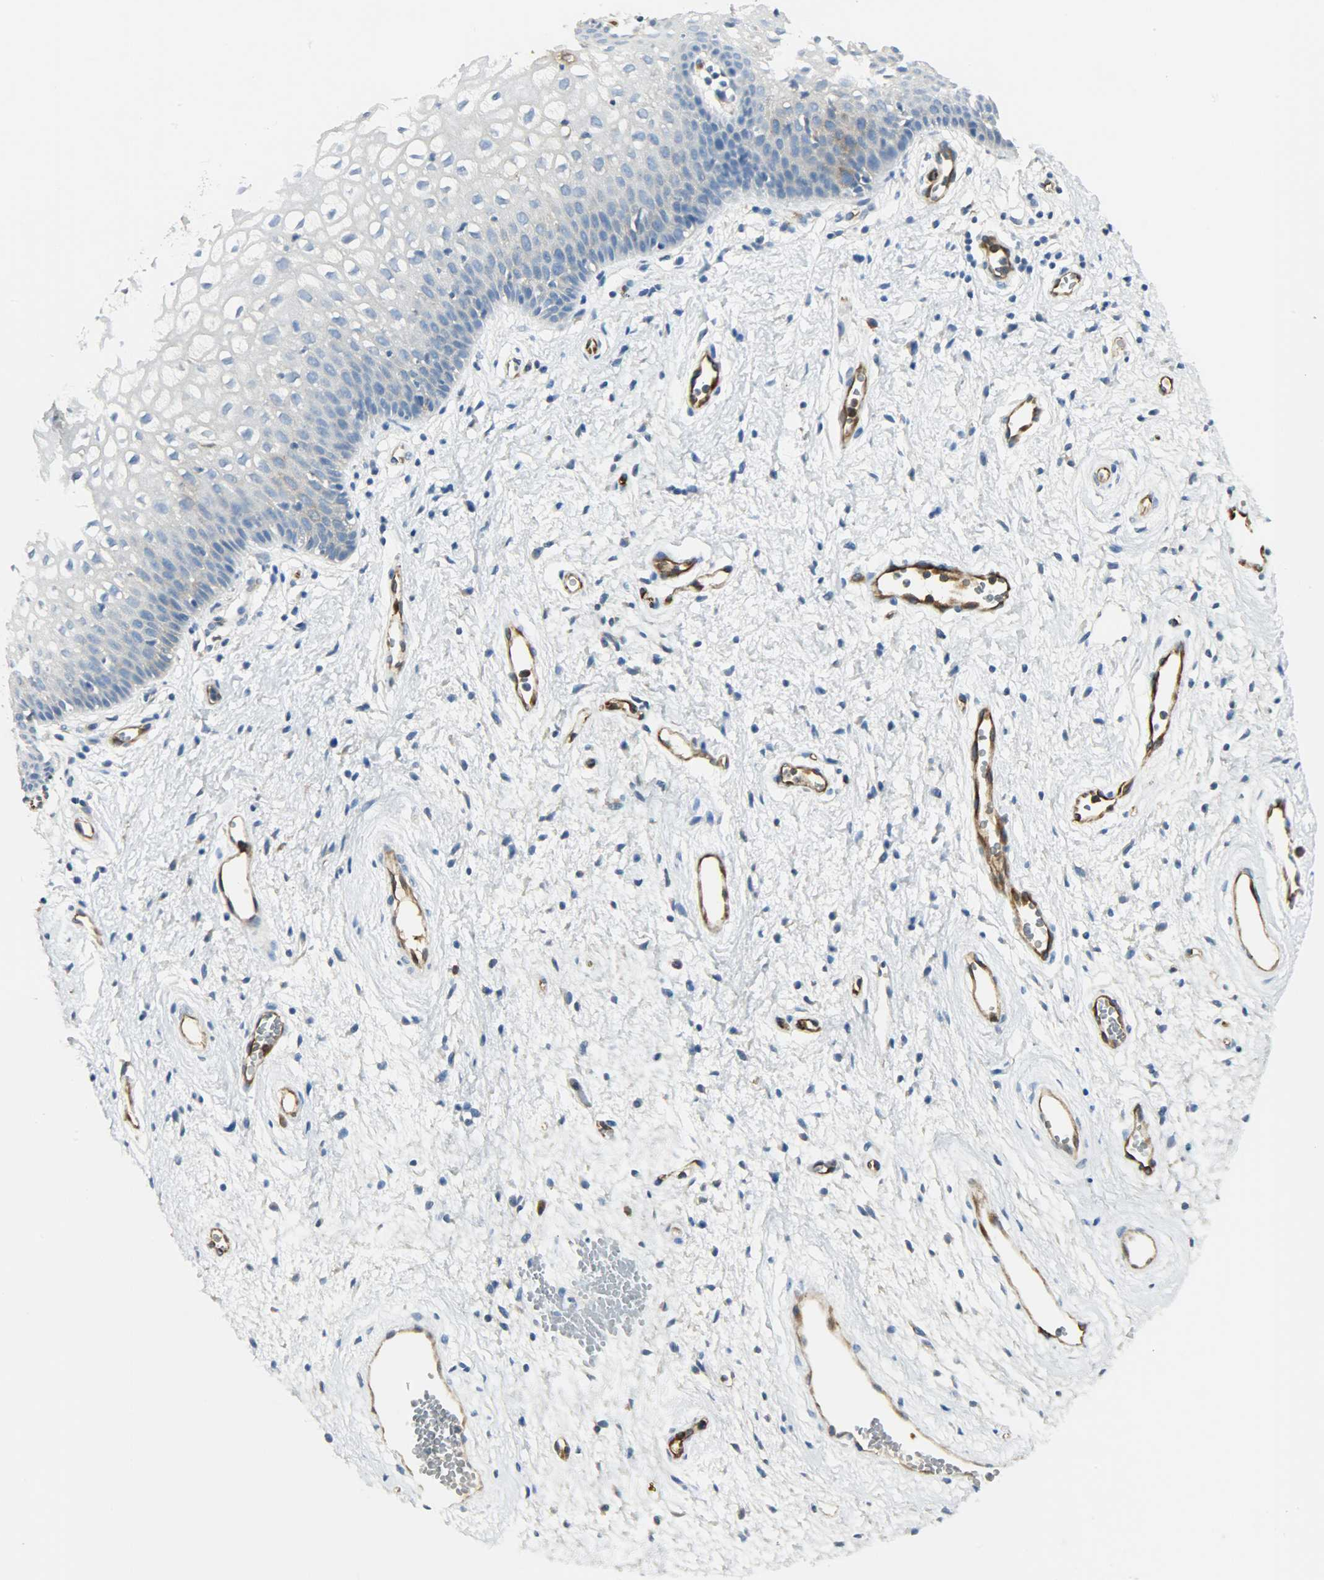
{"staining": {"intensity": "negative", "quantity": "none", "location": "none"}, "tissue": "vagina", "cell_type": "Squamous epithelial cells", "image_type": "normal", "snomed": [{"axis": "morphology", "description": "Normal tissue, NOS"}, {"axis": "topography", "description": "Vagina"}], "caption": "This is an IHC histopathology image of unremarkable vagina. There is no positivity in squamous epithelial cells.", "gene": "WARS1", "patient": {"sex": "female", "age": 34}}